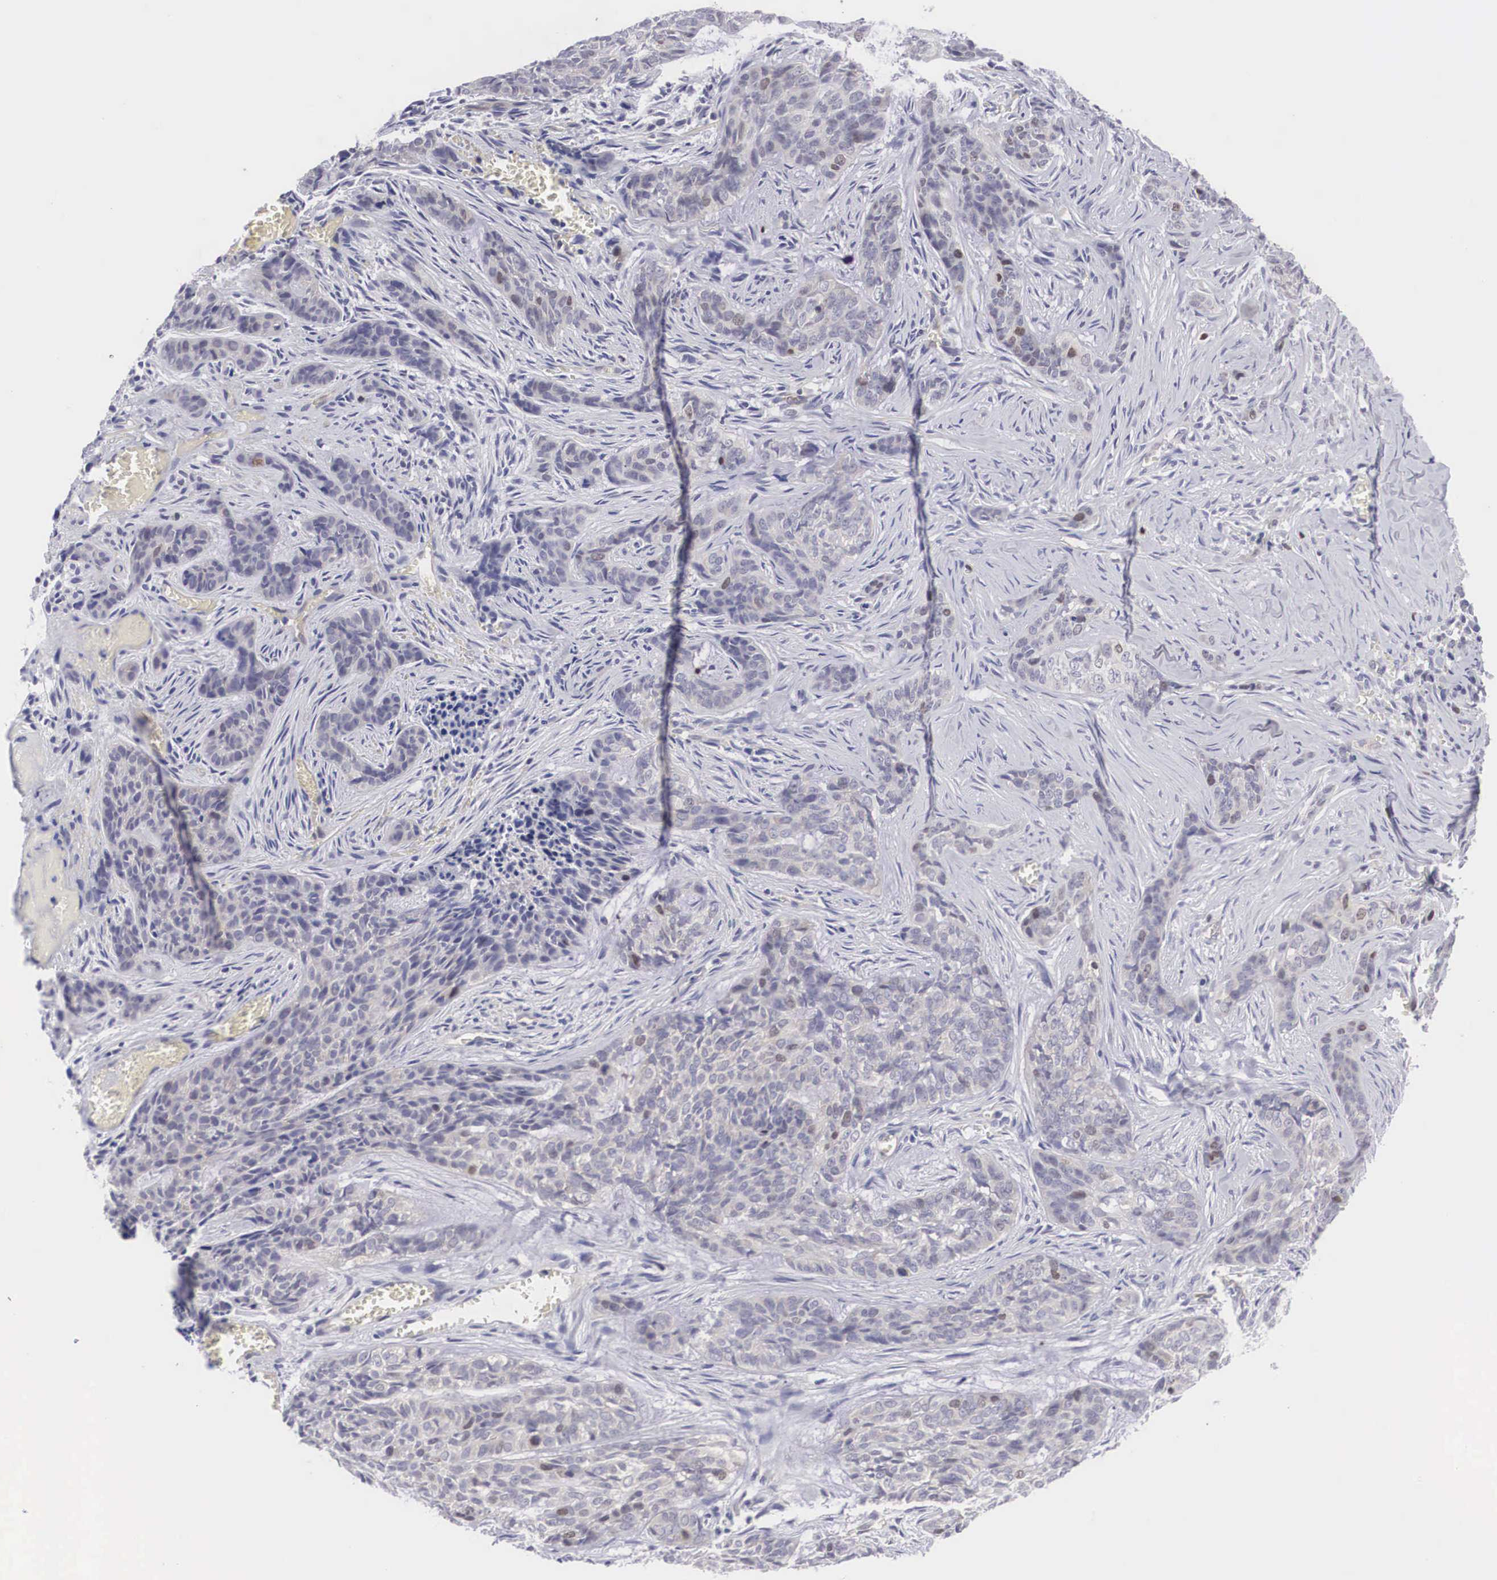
{"staining": {"intensity": "negative", "quantity": "none", "location": "none"}, "tissue": "skin cancer", "cell_type": "Tumor cells", "image_type": "cancer", "snomed": [{"axis": "morphology", "description": "Normal tissue, NOS"}, {"axis": "morphology", "description": "Basal cell carcinoma"}, {"axis": "topography", "description": "Skin"}], "caption": "Immunohistochemistry of skin basal cell carcinoma exhibits no expression in tumor cells.", "gene": "MAST4", "patient": {"sex": "female", "age": 65}}